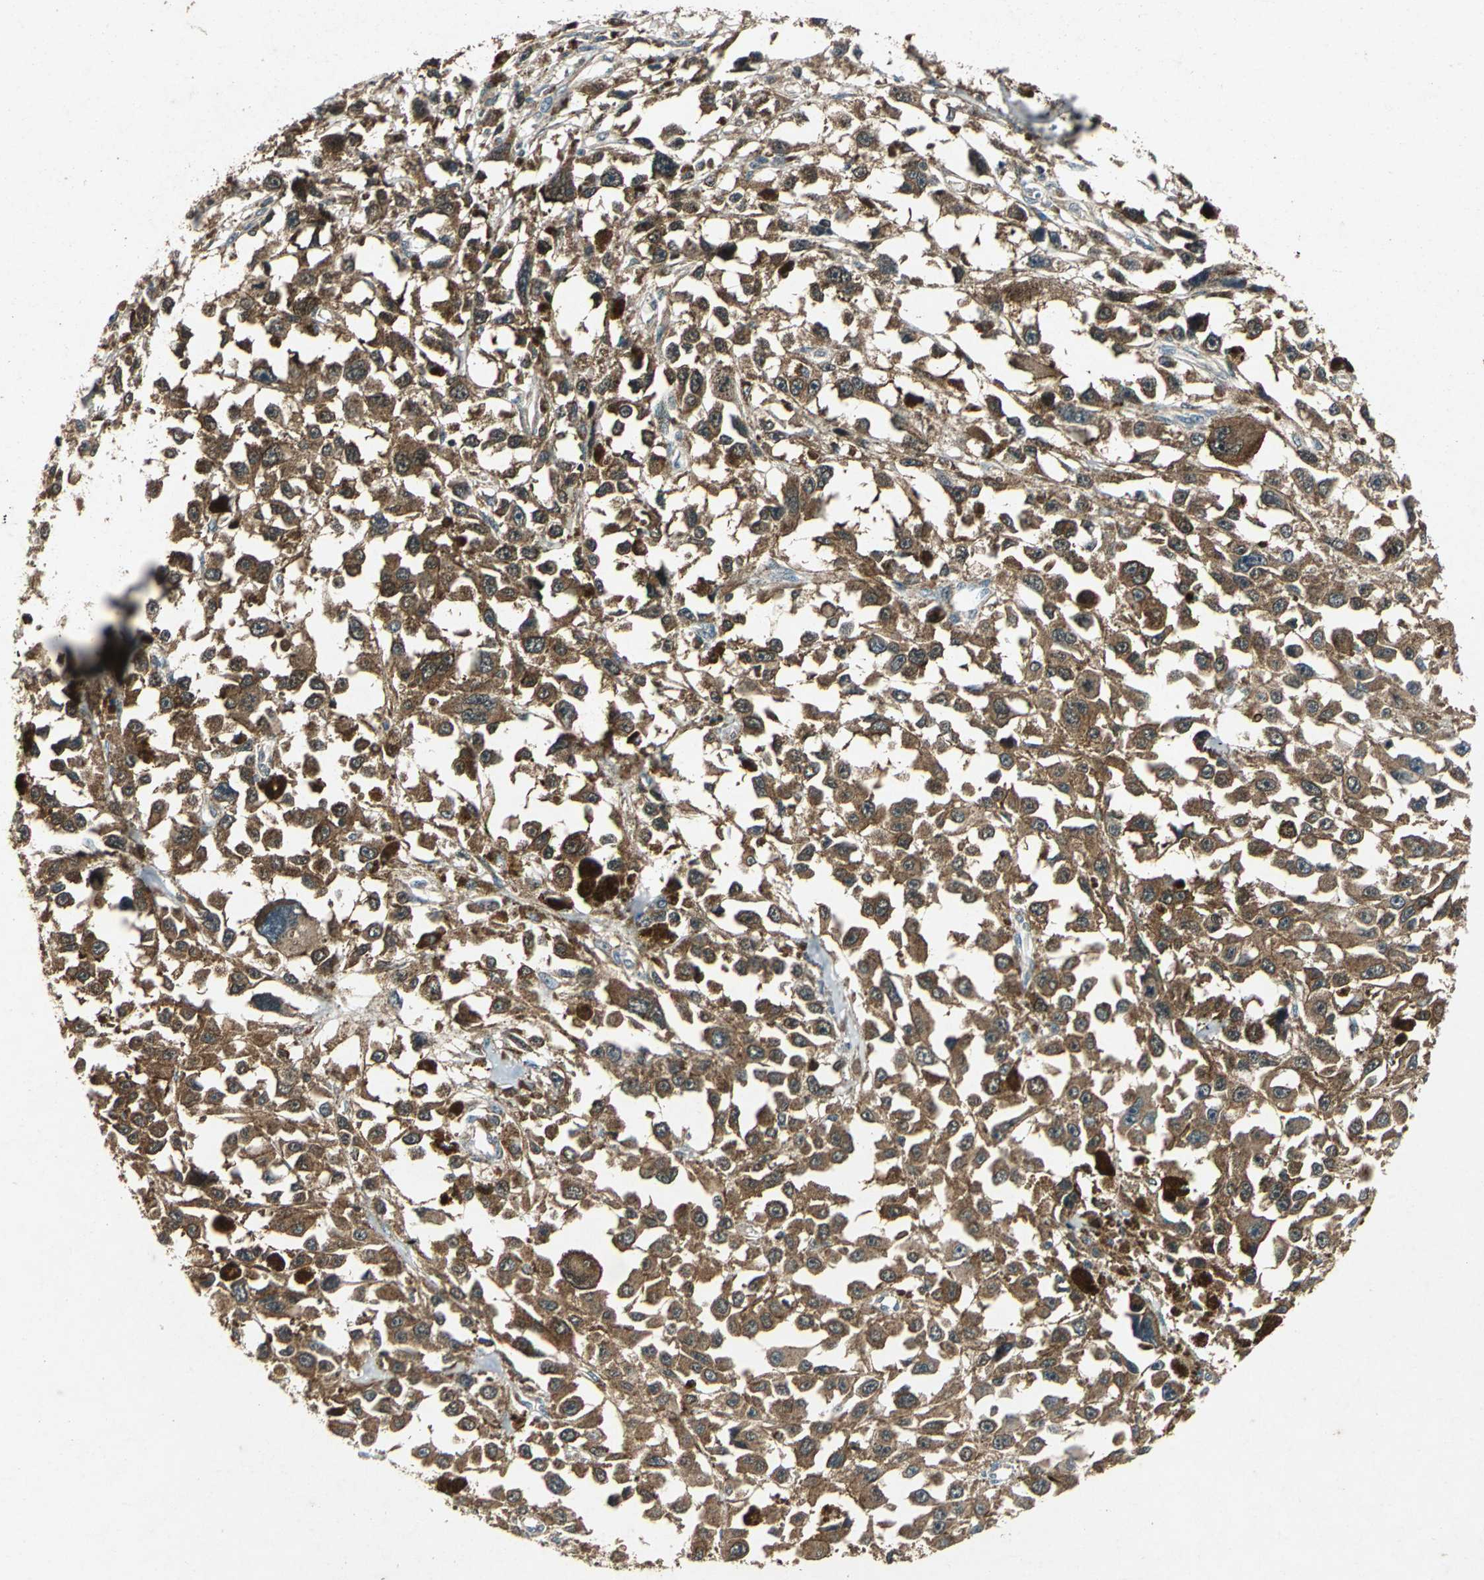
{"staining": {"intensity": "strong", "quantity": ">75%", "location": "cytoplasmic/membranous"}, "tissue": "melanoma", "cell_type": "Tumor cells", "image_type": "cancer", "snomed": [{"axis": "morphology", "description": "Malignant melanoma, Metastatic site"}, {"axis": "topography", "description": "Lymph node"}], "caption": "Immunohistochemistry (IHC) of malignant melanoma (metastatic site) displays high levels of strong cytoplasmic/membranous expression in about >75% of tumor cells.", "gene": "AHSA1", "patient": {"sex": "male", "age": 59}}